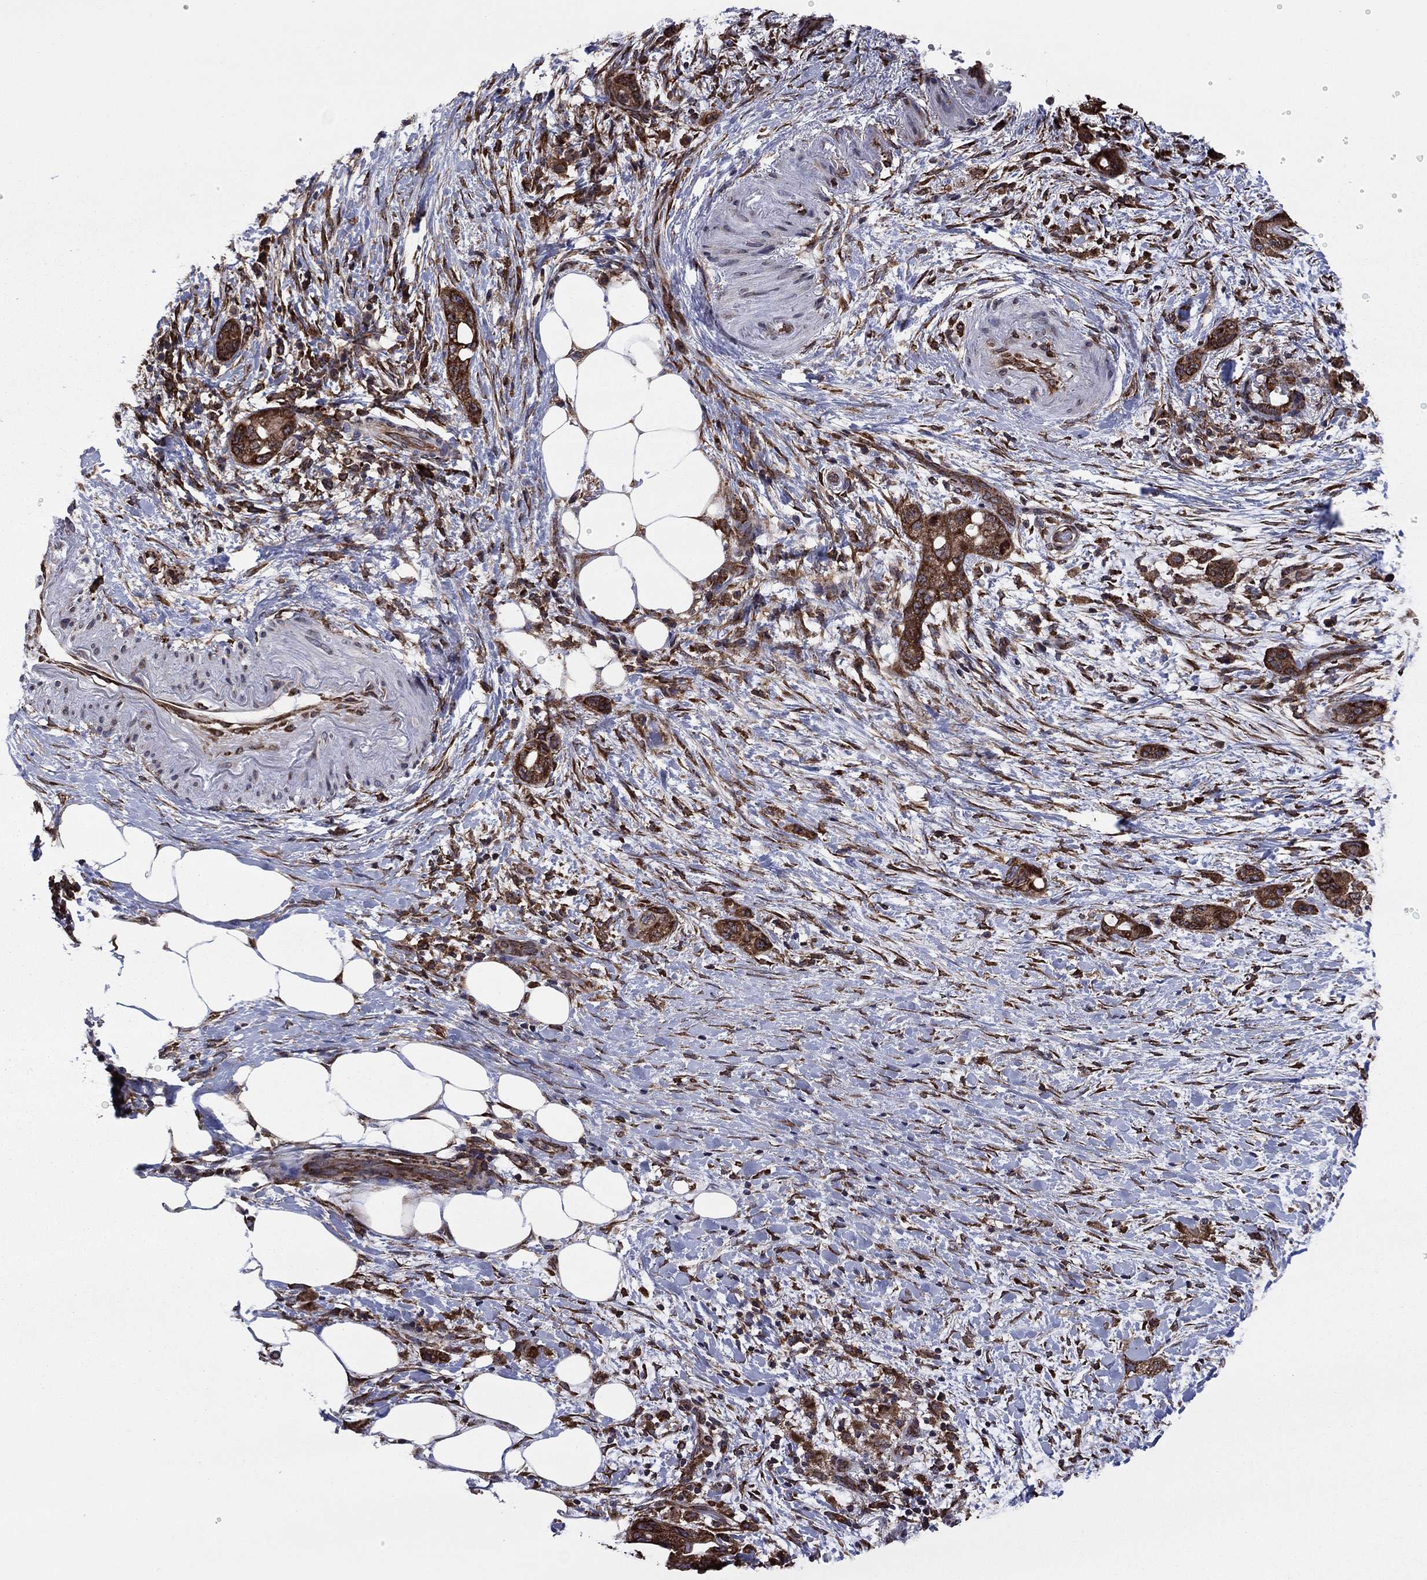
{"staining": {"intensity": "strong", "quantity": ">75%", "location": "cytoplasmic/membranous"}, "tissue": "pancreatic cancer", "cell_type": "Tumor cells", "image_type": "cancer", "snomed": [{"axis": "morphology", "description": "Adenocarcinoma, NOS"}, {"axis": "topography", "description": "Pancreas"}], "caption": "Tumor cells show high levels of strong cytoplasmic/membranous positivity in approximately >75% of cells in pancreatic cancer.", "gene": "YBX1", "patient": {"sex": "female", "age": 72}}